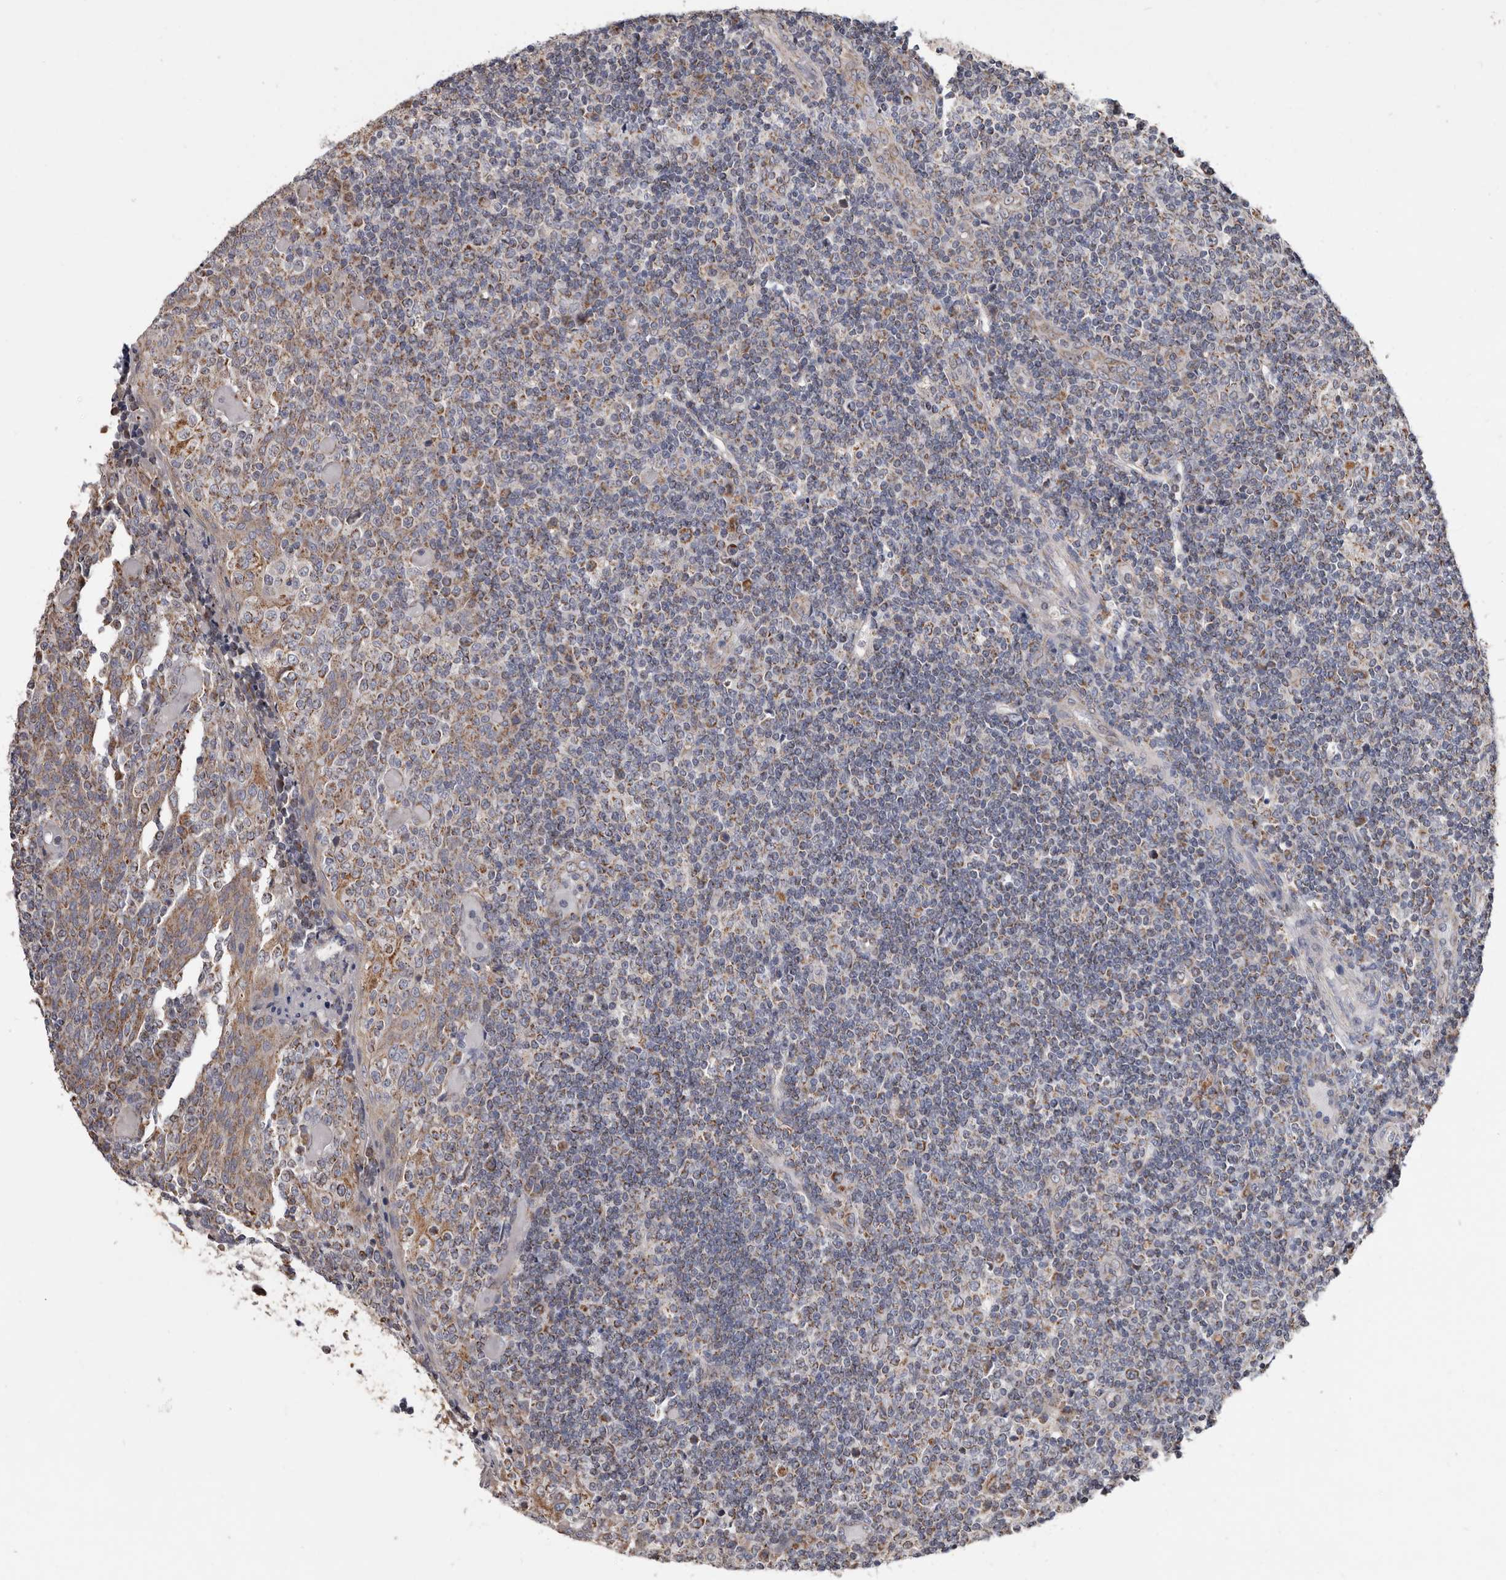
{"staining": {"intensity": "moderate", "quantity": "<25%", "location": "cytoplasmic/membranous"}, "tissue": "tonsil", "cell_type": "Germinal center cells", "image_type": "normal", "snomed": [{"axis": "morphology", "description": "Normal tissue, NOS"}, {"axis": "topography", "description": "Tonsil"}], "caption": "Immunohistochemistry (IHC) (DAB (3,3'-diaminobenzidine)) staining of normal tonsil shows moderate cytoplasmic/membranous protein positivity in approximately <25% of germinal center cells.", "gene": "MRPL18", "patient": {"sex": "female", "age": 19}}